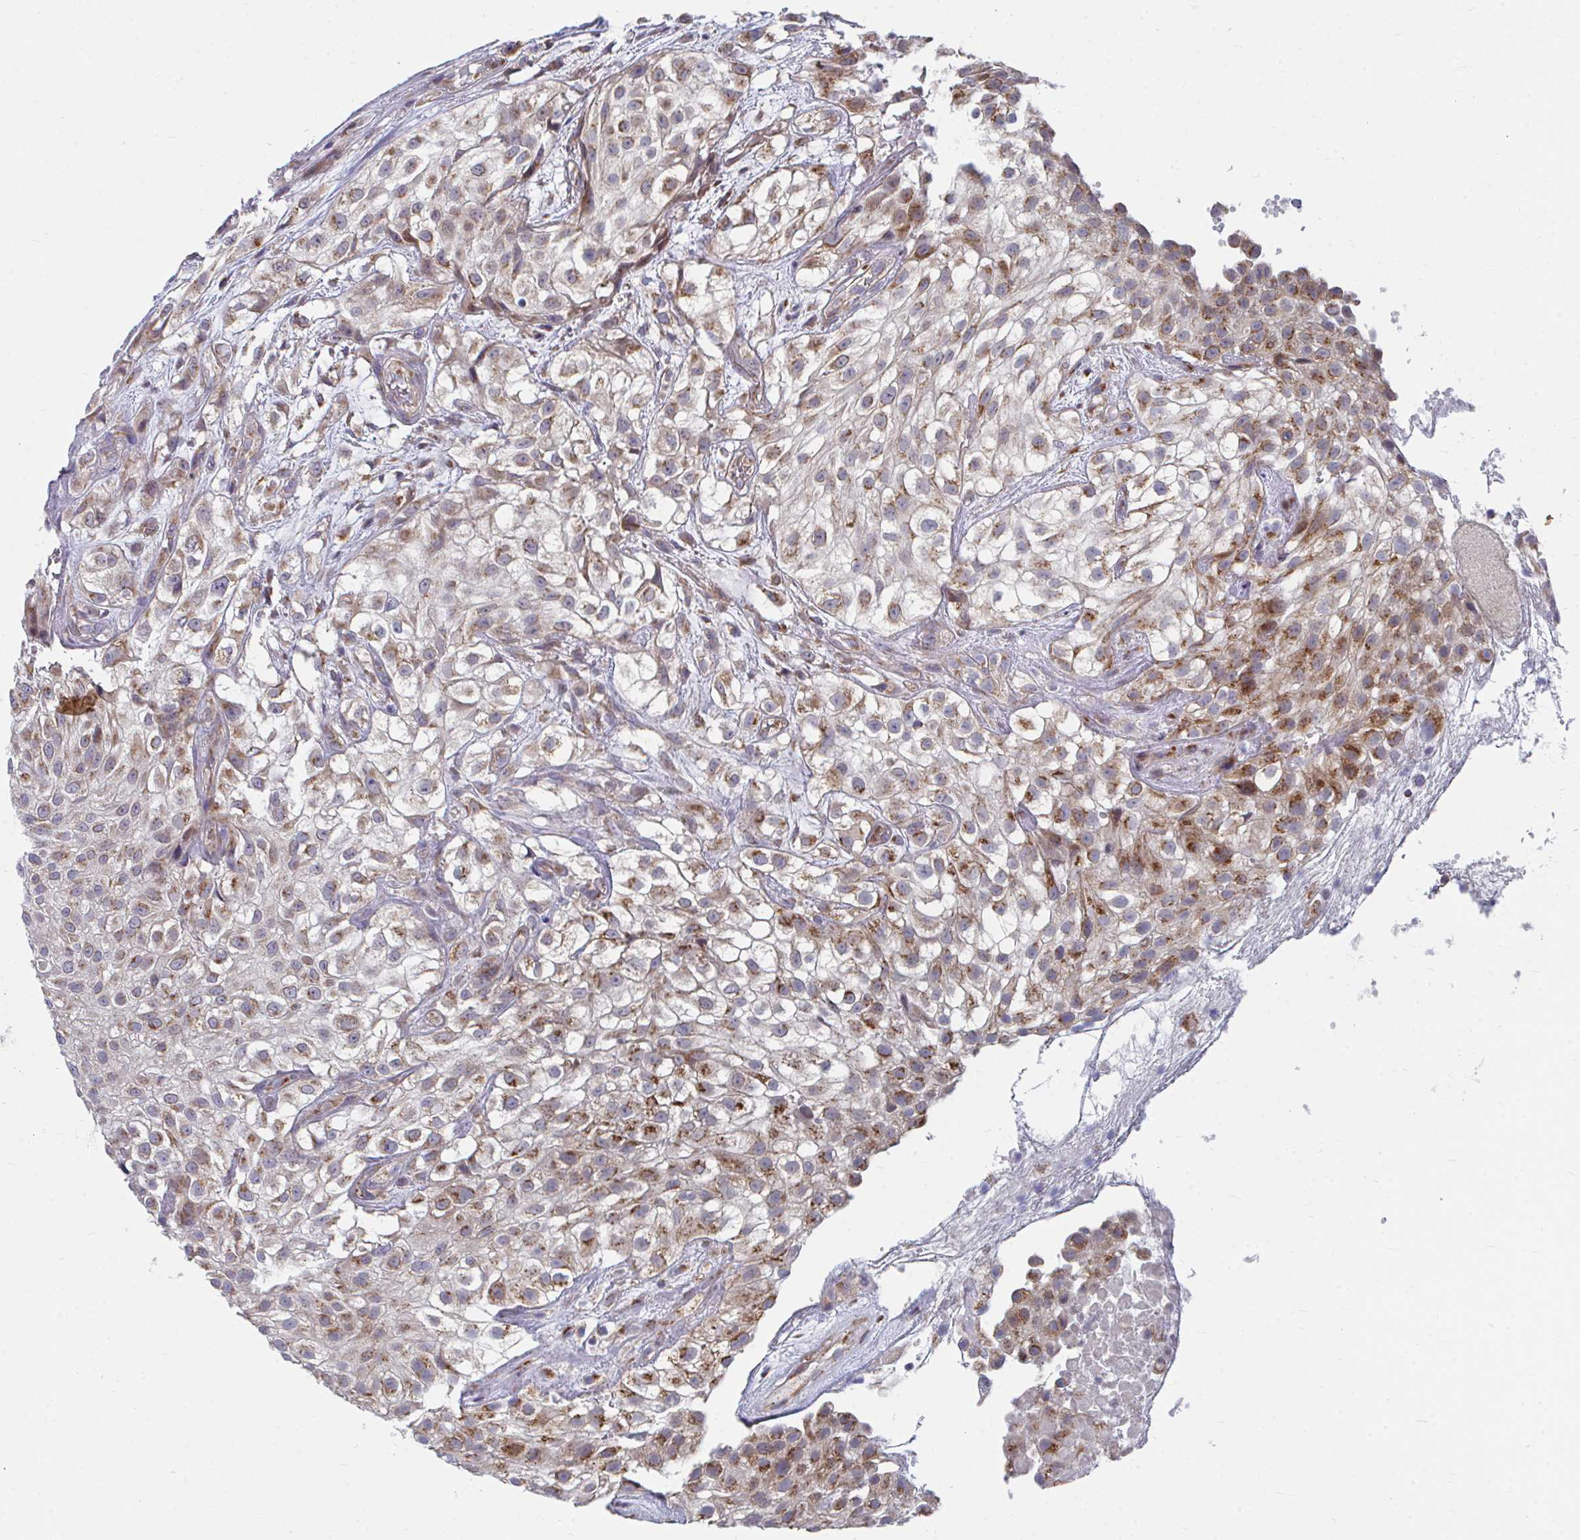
{"staining": {"intensity": "moderate", "quantity": "25%-75%", "location": "cytoplasmic/membranous"}, "tissue": "urothelial cancer", "cell_type": "Tumor cells", "image_type": "cancer", "snomed": [{"axis": "morphology", "description": "Urothelial carcinoma, High grade"}, {"axis": "topography", "description": "Urinary bladder"}], "caption": "A photomicrograph of human high-grade urothelial carcinoma stained for a protein exhibits moderate cytoplasmic/membranous brown staining in tumor cells.", "gene": "PEX3", "patient": {"sex": "male", "age": 56}}